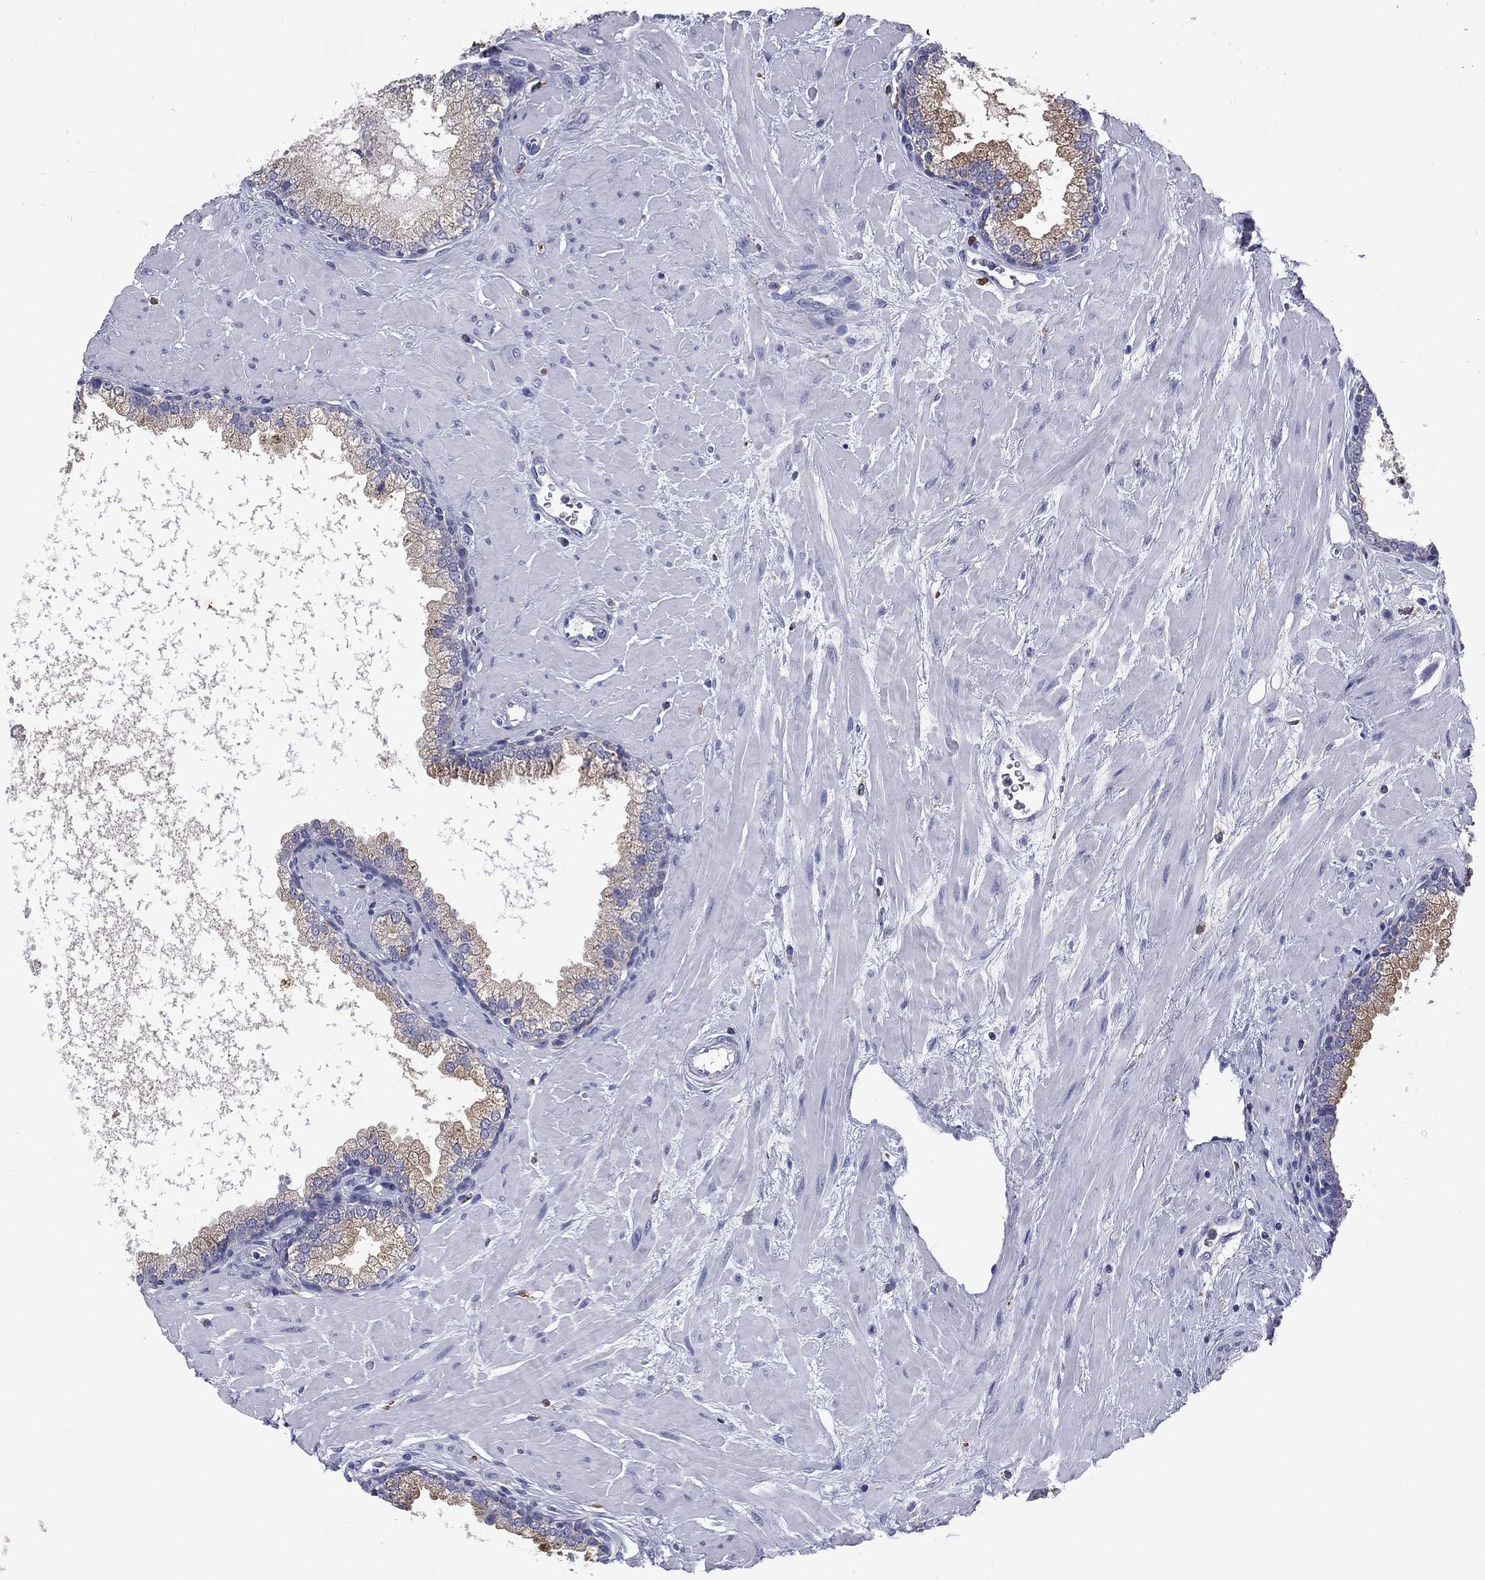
{"staining": {"intensity": "moderate", "quantity": "<25%", "location": "cytoplasmic/membranous"}, "tissue": "prostate", "cell_type": "Glandular cells", "image_type": "normal", "snomed": [{"axis": "morphology", "description": "Normal tissue, NOS"}, {"axis": "topography", "description": "Prostate"}], "caption": "Brown immunohistochemical staining in benign human prostate reveals moderate cytoplasmic/membranous staining in approximately <25% of glandular cells.", "gene": "MADCAM1", "patient": {"sex": "male", "age": 63}}